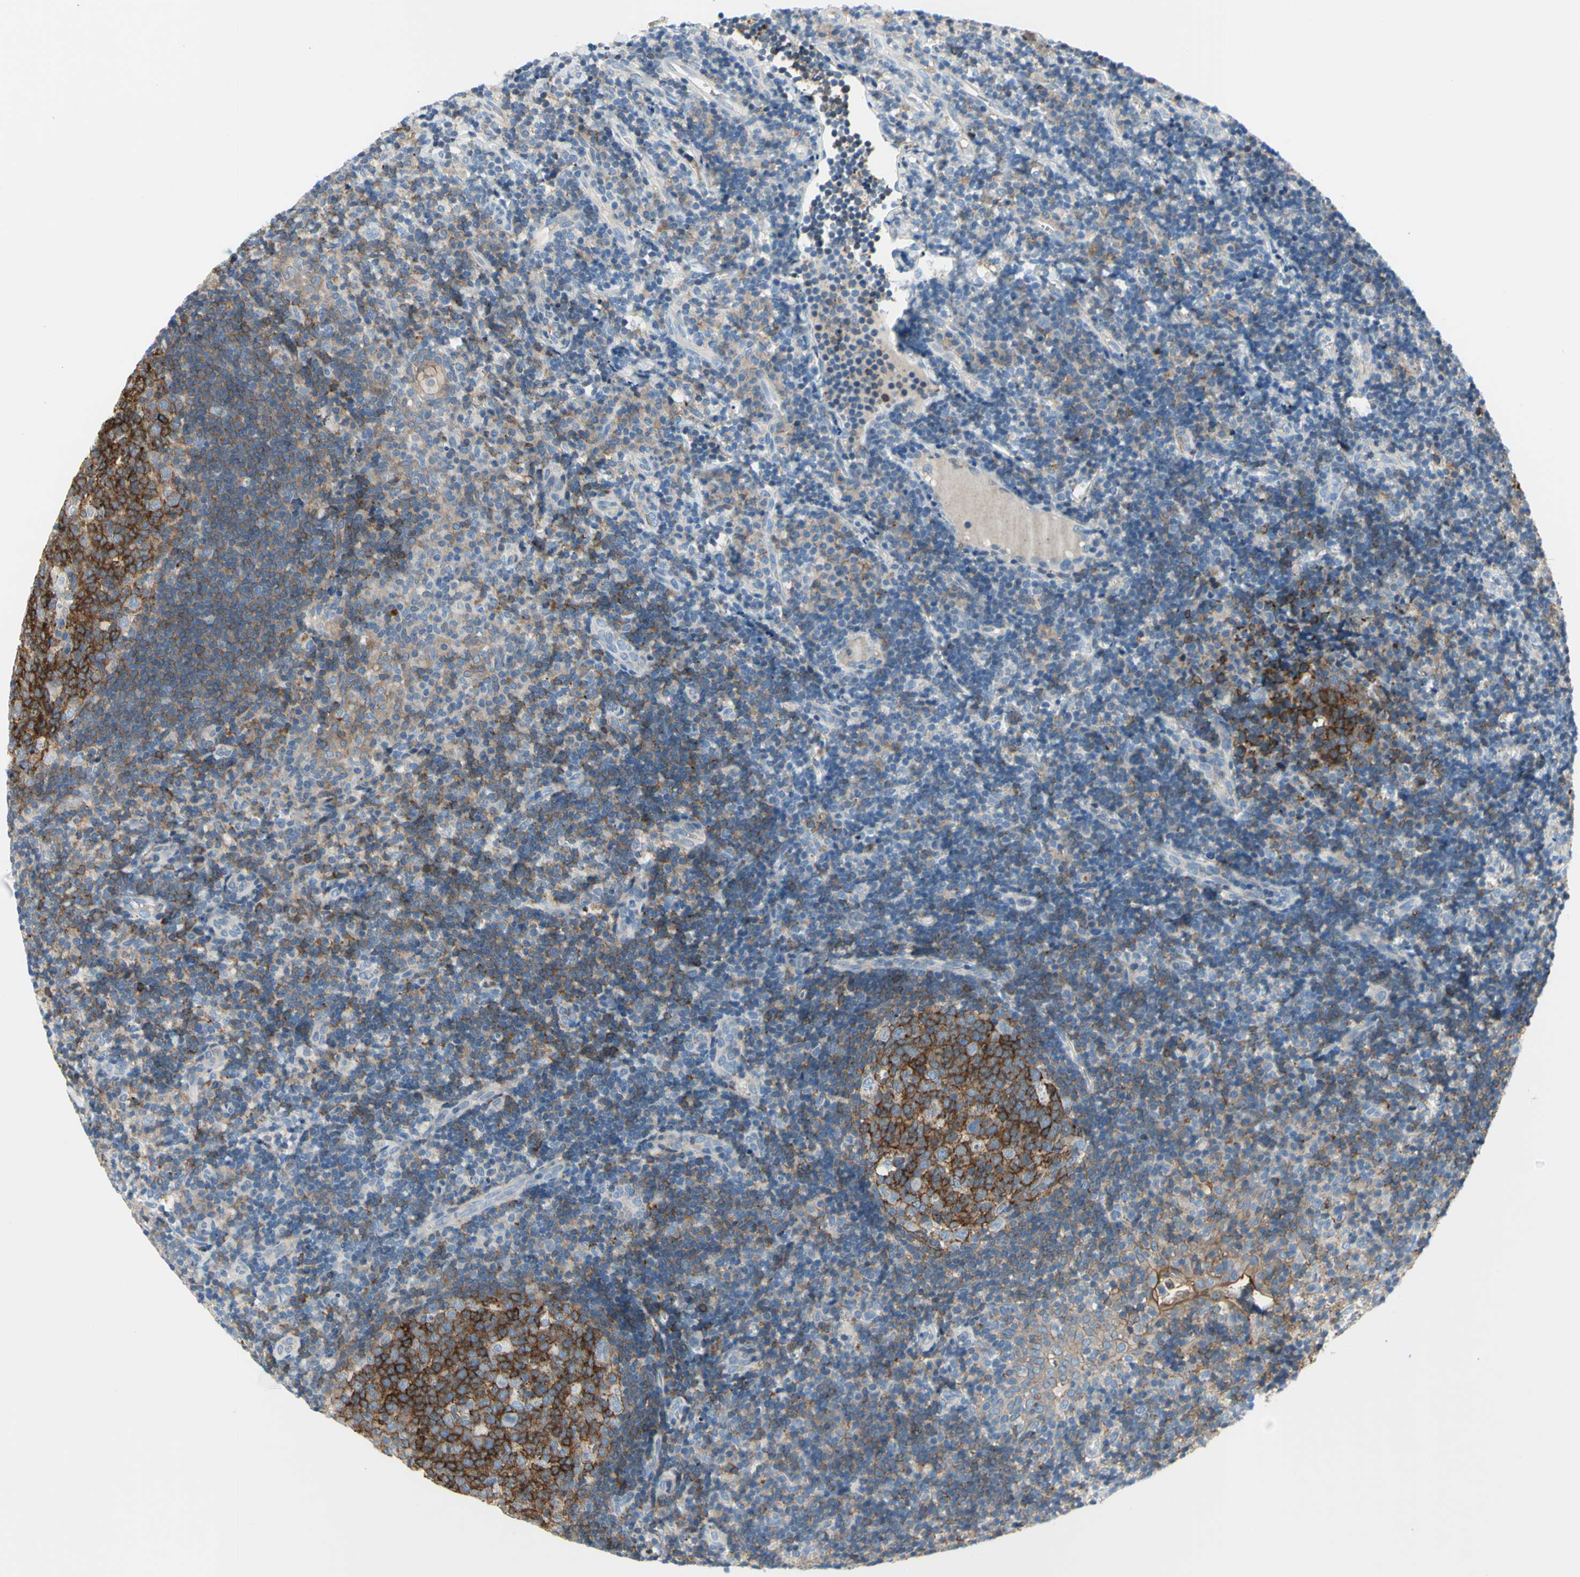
{"staining": {"intensity": "strong", "quantity": ">75%", "location": "cytoplasmic/membranous"}, "tissue": "tonsil", "cell_type": "Germinal center cells", "image_type": "normal", "snomed": [{"axis": "morphology", "description": "Normal tissue, NOS"}, {"axis": "topography", "description": "Tonsil"}], "caption": "The histopathology image shows staining of normal tonsil, revealing strong cytoplasmic/membranous protein expression (brown color) within germinal center cells. (IHC, brightfield microscopy, high magnification).", "gene": "MUC1", "patient": {"sex": "female", "age": 40}}